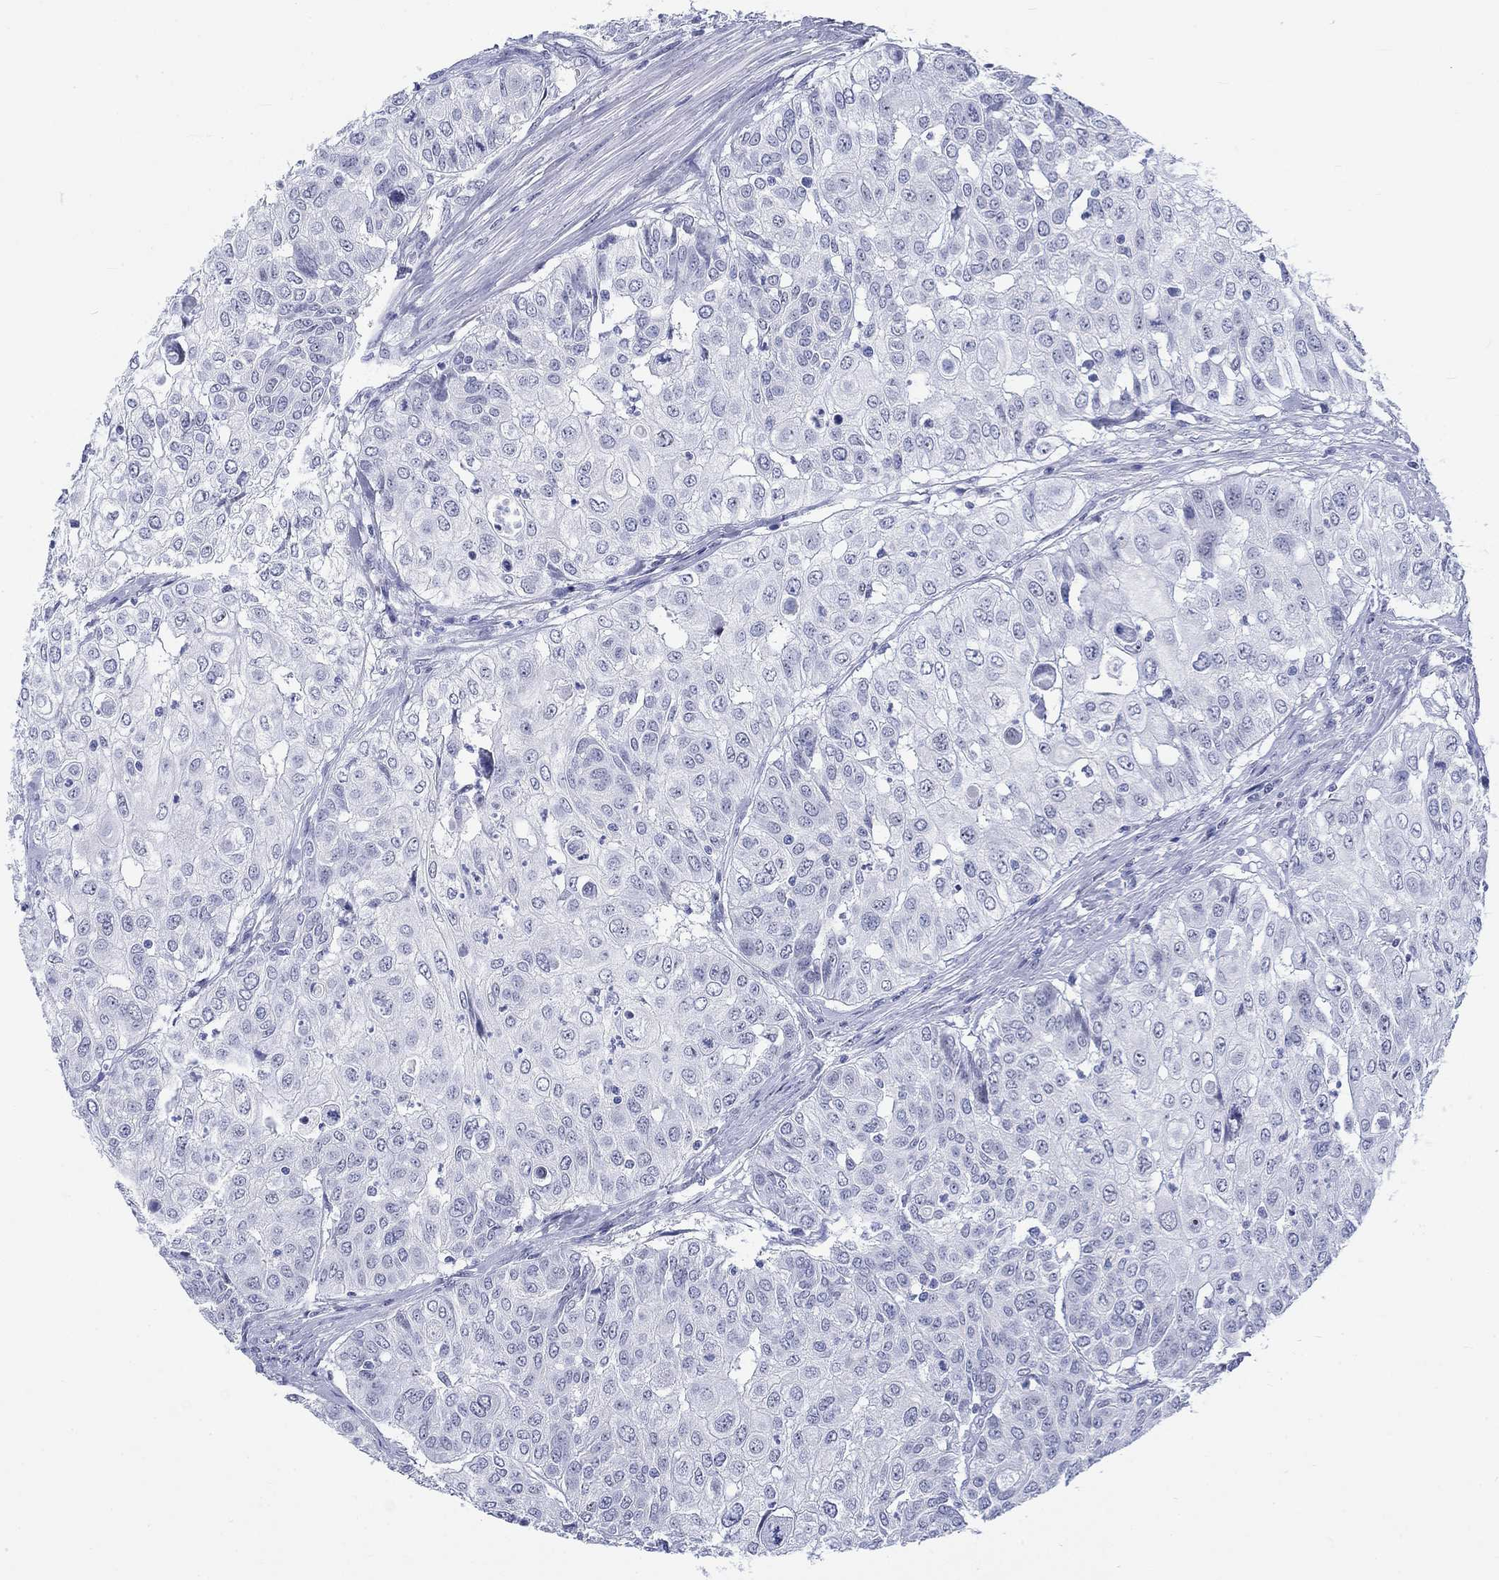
{"staining": {"intensity": "negative", "quantity": "none", "location": "none"}, "tissue": "urothelial cancer", "cell_type": "Tumor cells", "image_type": "cancer", "snomed": [{"axis": "morphology", "description": "Urothelial carcinoma, High grade"}, {"axis": "topography", "description": "Urinary bladder"}], "caption": "An IHC histopathology image of urothelial cancer is shown. There is no staining in tumor cells of urothelial cancer. The staining was performed using DAB (3,3'-diaminobenzidine) to visualize the protein expression in brown, while the nuclei were stained in blue with hematoxylin (Magnification: 20x).", "gene": "KRT76", "patient": {"sex": "female", "age": 79}}